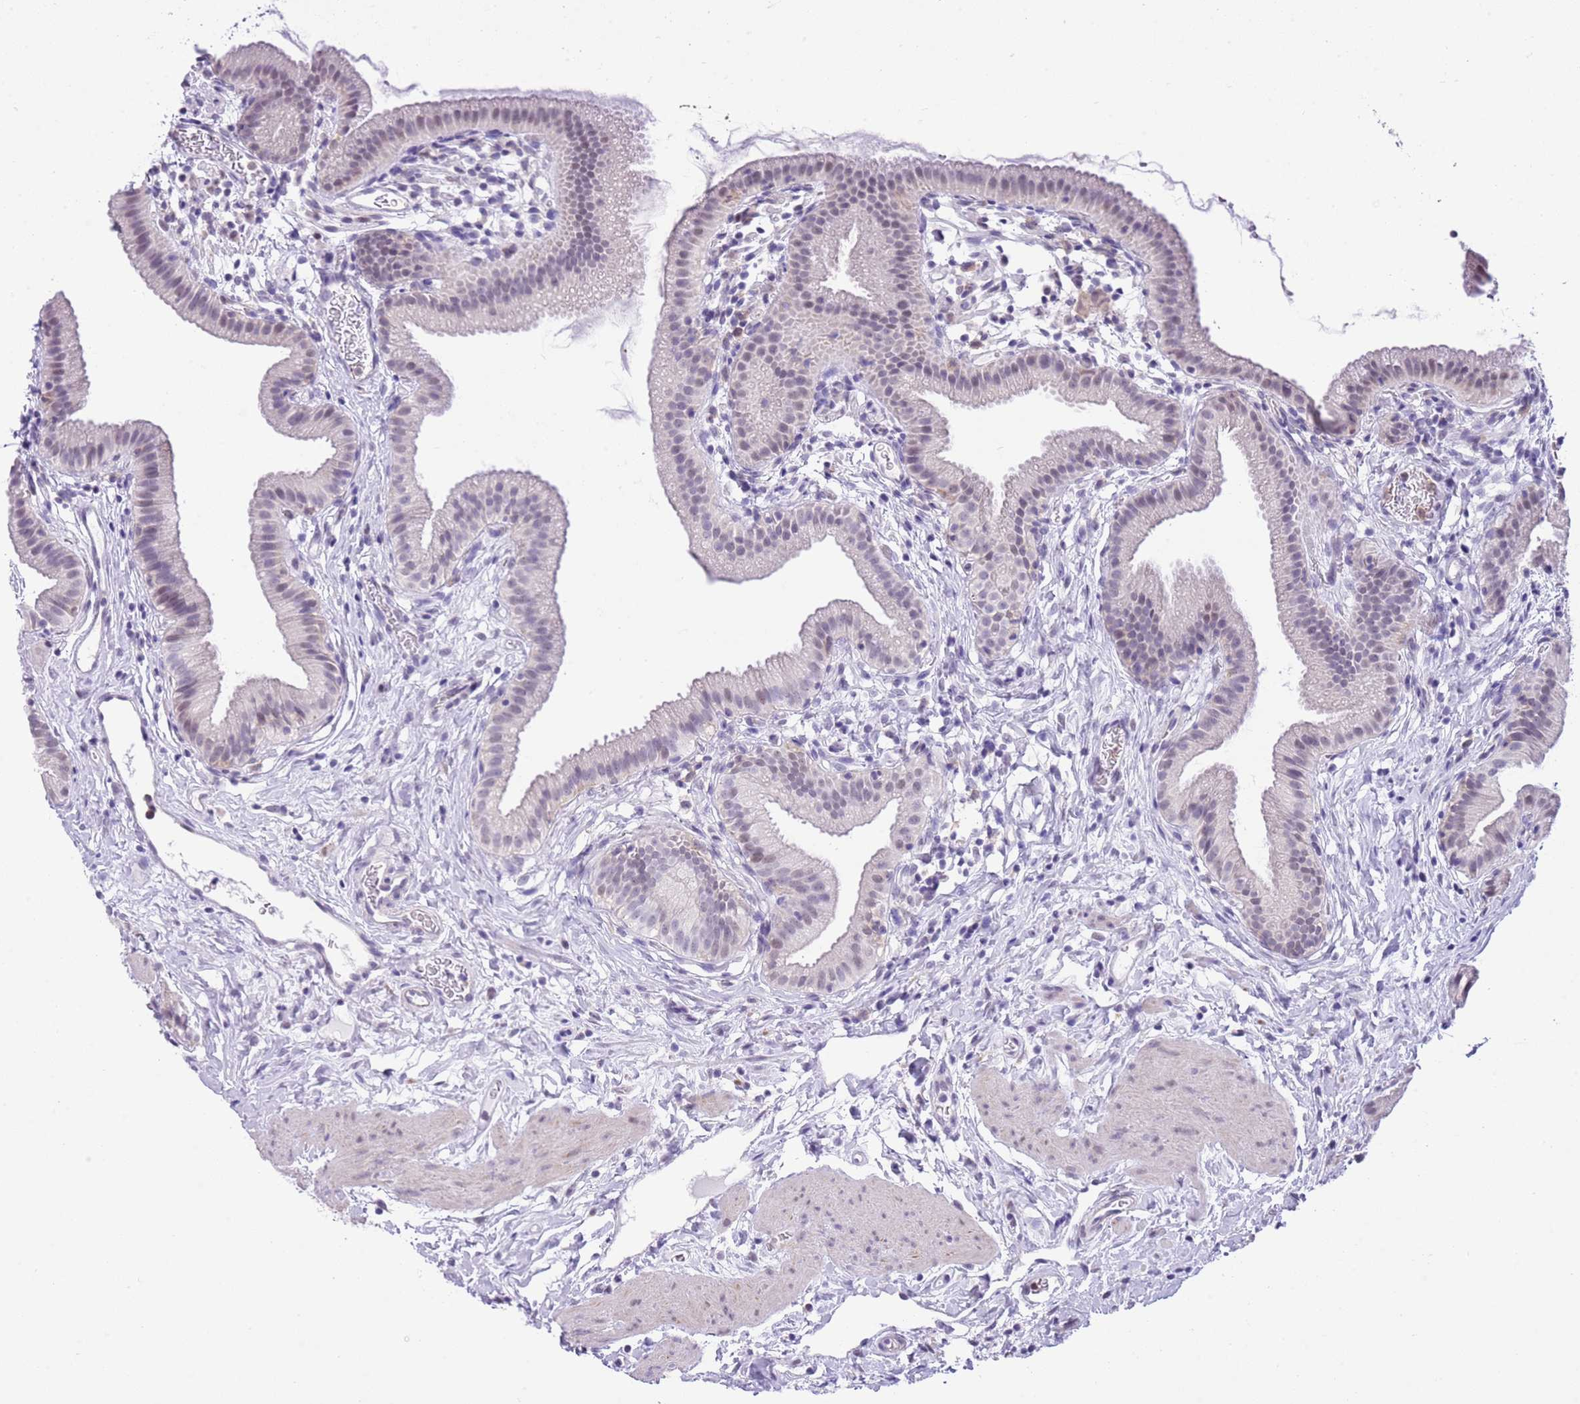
{"staining": {"intensity": "negative", "quantity": "none", "location": "none"}, "tissue": "gallbladder", "cell_type": "Glandular cells", "image_type": "normal", "snomed": [{"axis": "morphology", "description": "Normal tissue, NOS"}, {"axis": "topography", "description": "Gallbladder"}], "caption": "This is an immunohistochemistry (IHC) photomicrograph of normal gallbladder. There is no positivity in glandular cells.", "gene": "PPP1R17", "patient": {"sex": "female", "age": 46}}